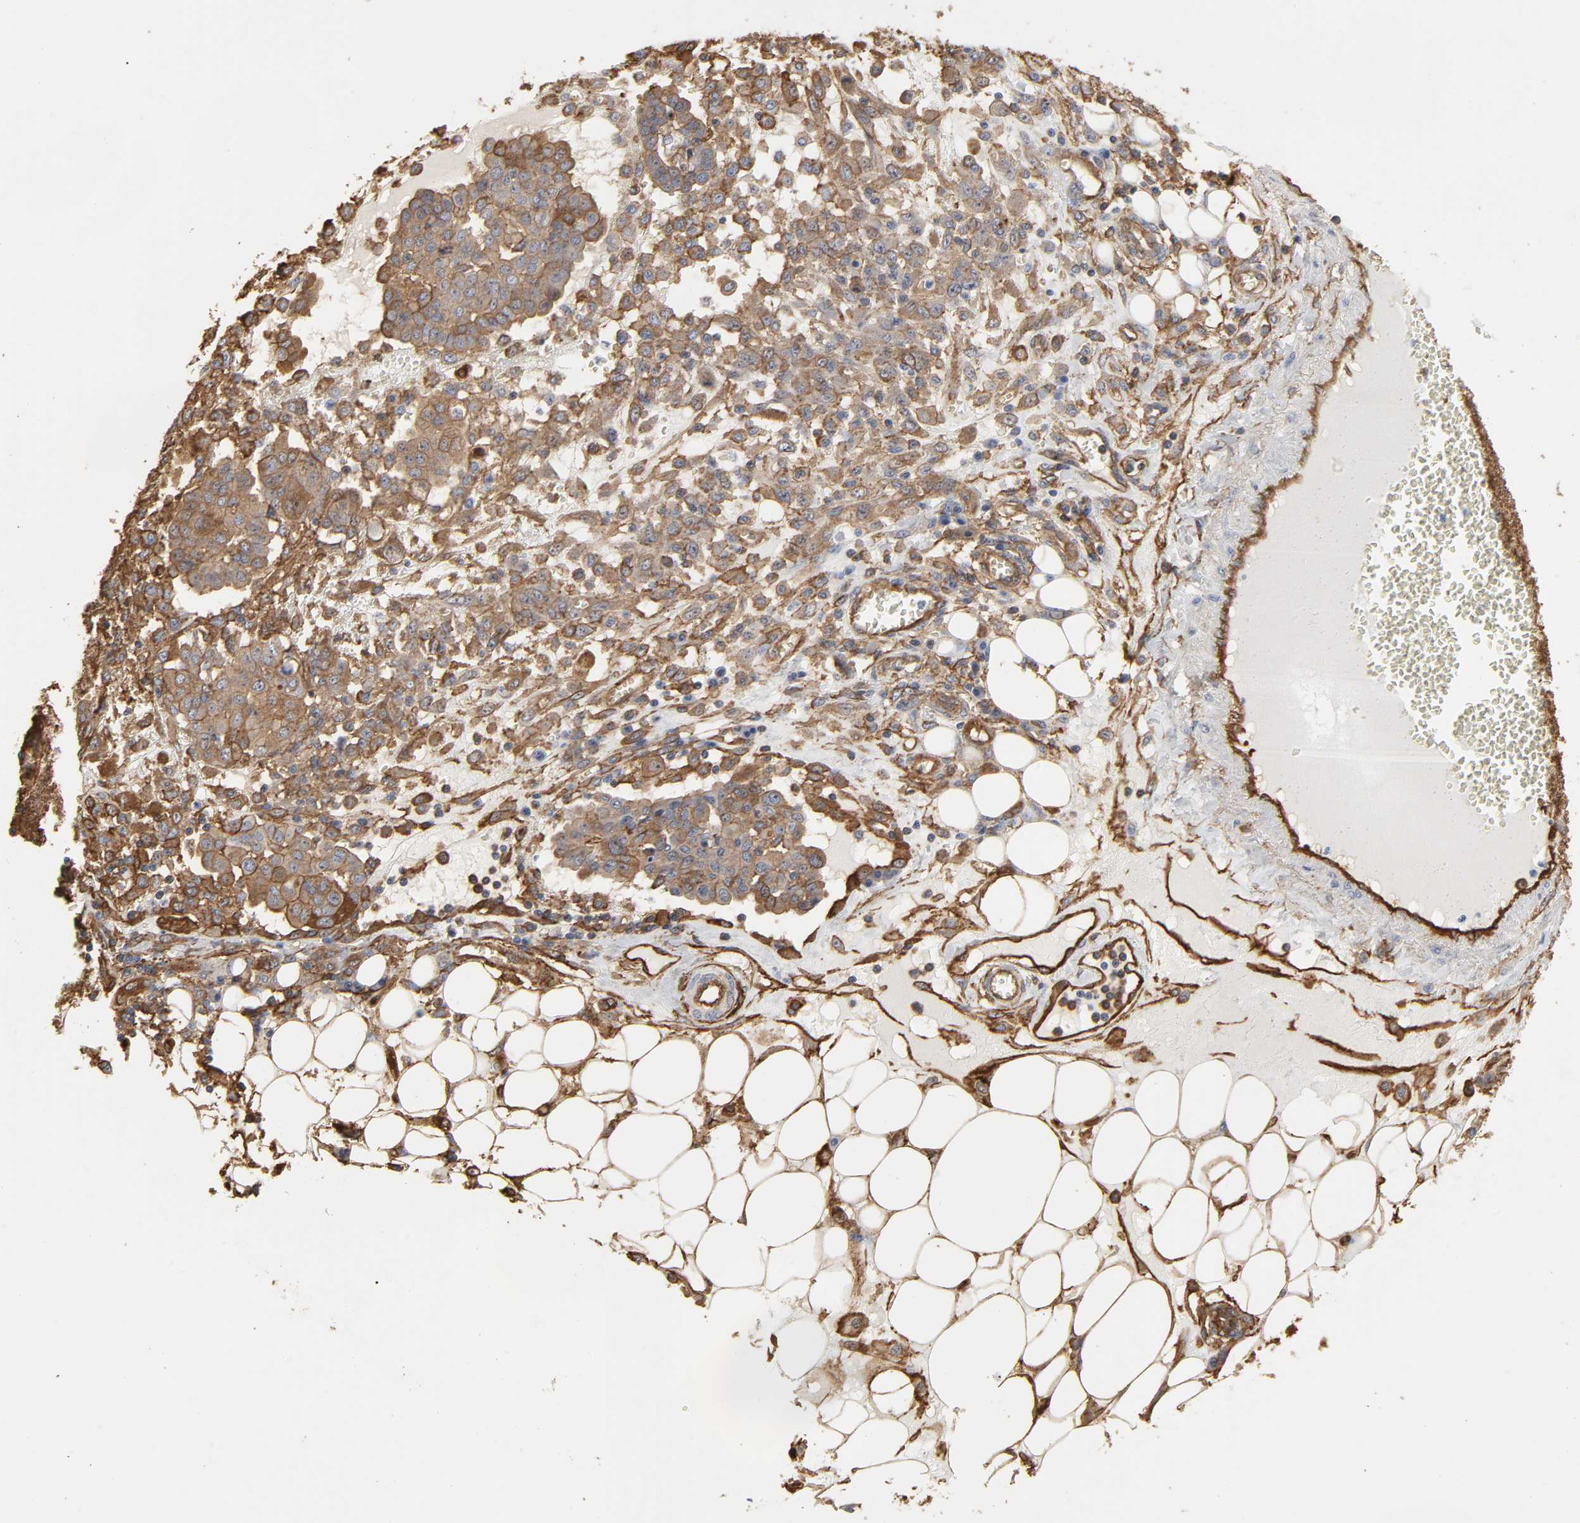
{"staining": {"intensity": "moderate", "quantity": ">75%", "location": "cytoplasmic/membranous"}, "tissue": "ovarian cancer", "cell_type": "Tumor cells", "image_type": "cancer", "snomed": [{"axis": "morphology", "description": "Cystadenocarcinoma, serous, NOS"}, {"axis": "topography", "description": "Soft tissue"}, {"axis": "topography", "description": "Ovary"}], "caption": "Immunohistochemical staining of ovarian cancer (serous cystadenocarcinoma) shows moderate cytoplasmic/membranous protein positivity in approximately >75% of tumor cells.", "gene": "ANXA2", "patient": {"sex": "female", "age": 57}}